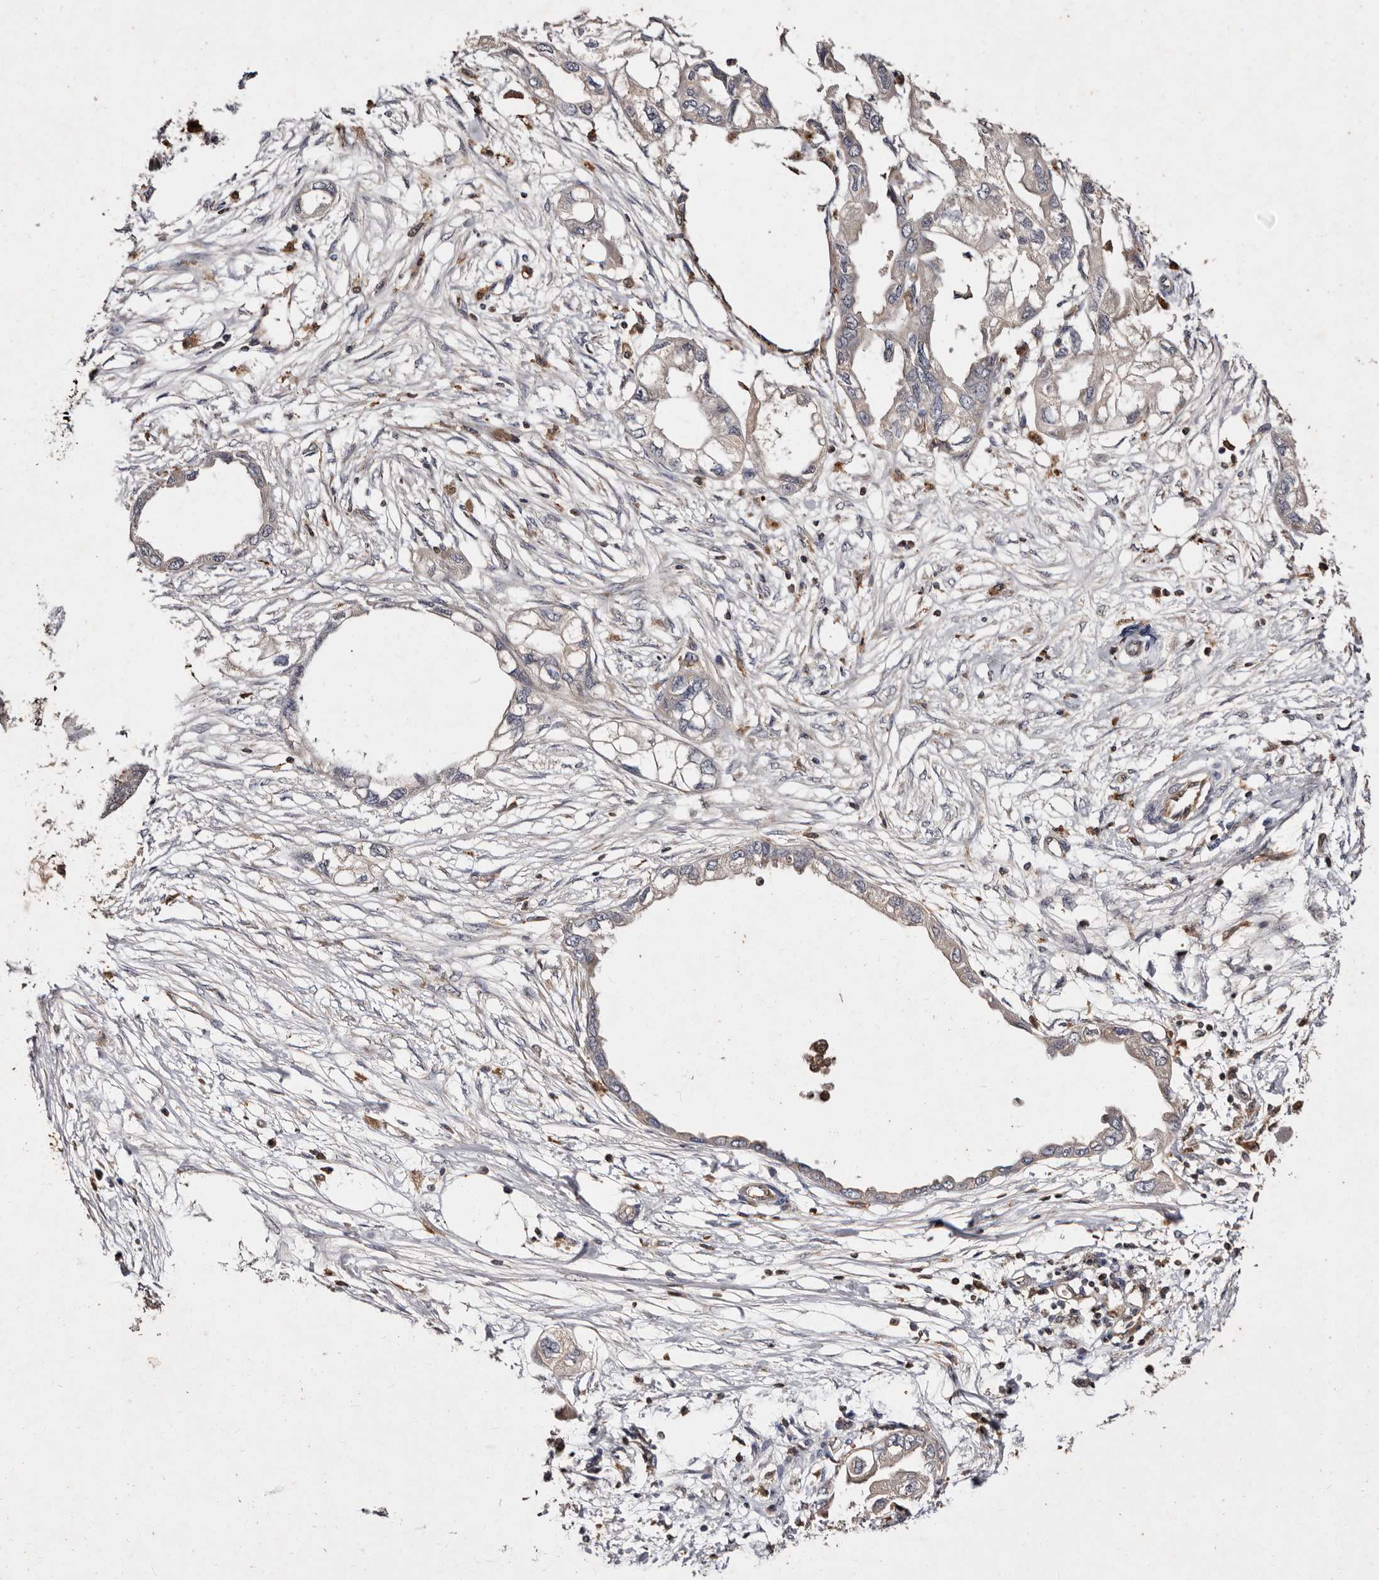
{"staining": {"intensity": "negative", "quantity": "none", "location": "none"}, "tissue": "endometrial cancer", "cell_type": "Tumor cells", "image_type": "cancer", "snomed": [{"axis": "morphology", "description": "Adenocarcinoma, NOS"}, {"axis": "morphology", "description": "Adenocarcinoma, metastatic, NOS"}, {"axis": "topography", "description": "Adipose tissue"}, {"axis": "topography", "description": "Endometrium"}], "caption": "Immunohistochemistry photomicrograph of neoplastic tissue: endometrial metastatic adenocarcinoma stained with DAB (3,3'-diaminobenzidine) reveals no significant protein positivity in tumor cells. (Brightfield microscopy of DAB (3,3'-diaminobenzidine) immunohistochemistry at high magnification).", "gene": "GIMAP4", "patient": {"sex": "female", "age": 67}}